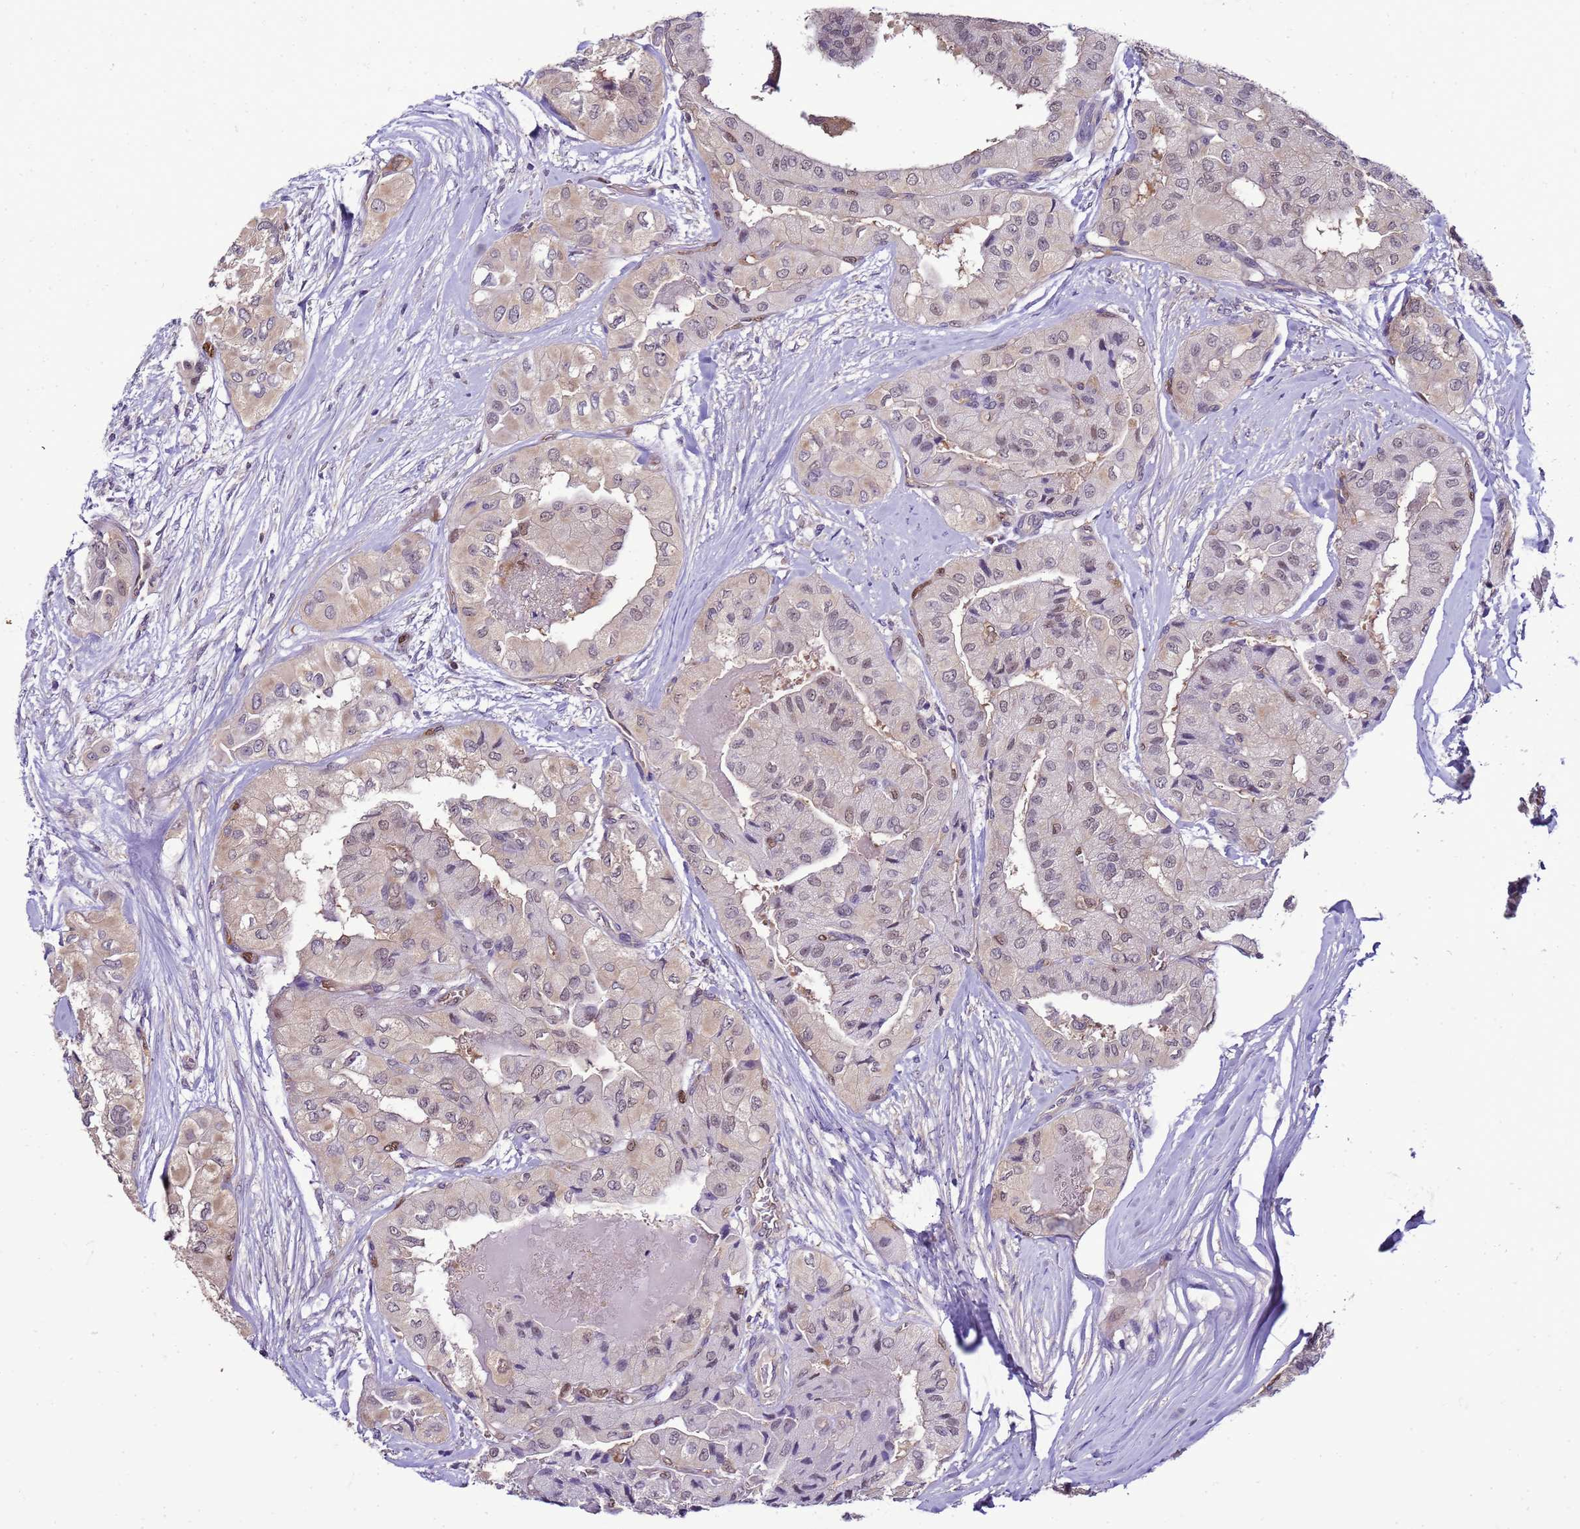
{"staining": {"intensity": "weak", "quantity": "25%-75%", "location": "cytoplasmic/membranous,nuclear"}, "tissue": "thyroid cancer", "cell_type": "Tumor cells", "image_type": "cancer", "snomed": [{"axis": "morphology", "description": "Papillary adenocarcinoma, NOS"}, {"axis": "topography", "description": "Thyroid gland"}], "caption": "Protein staining of thyroid papillary adenocarcinoma tissue demonstrates weak cytoplasmic/membranous and nuclear positivity in approximately 25%-75% of tumor cells. (IHC, brightfield microscopy, high magnification).", "gene": "DDI2", "patient": {"sex": "female", "age": 59}}